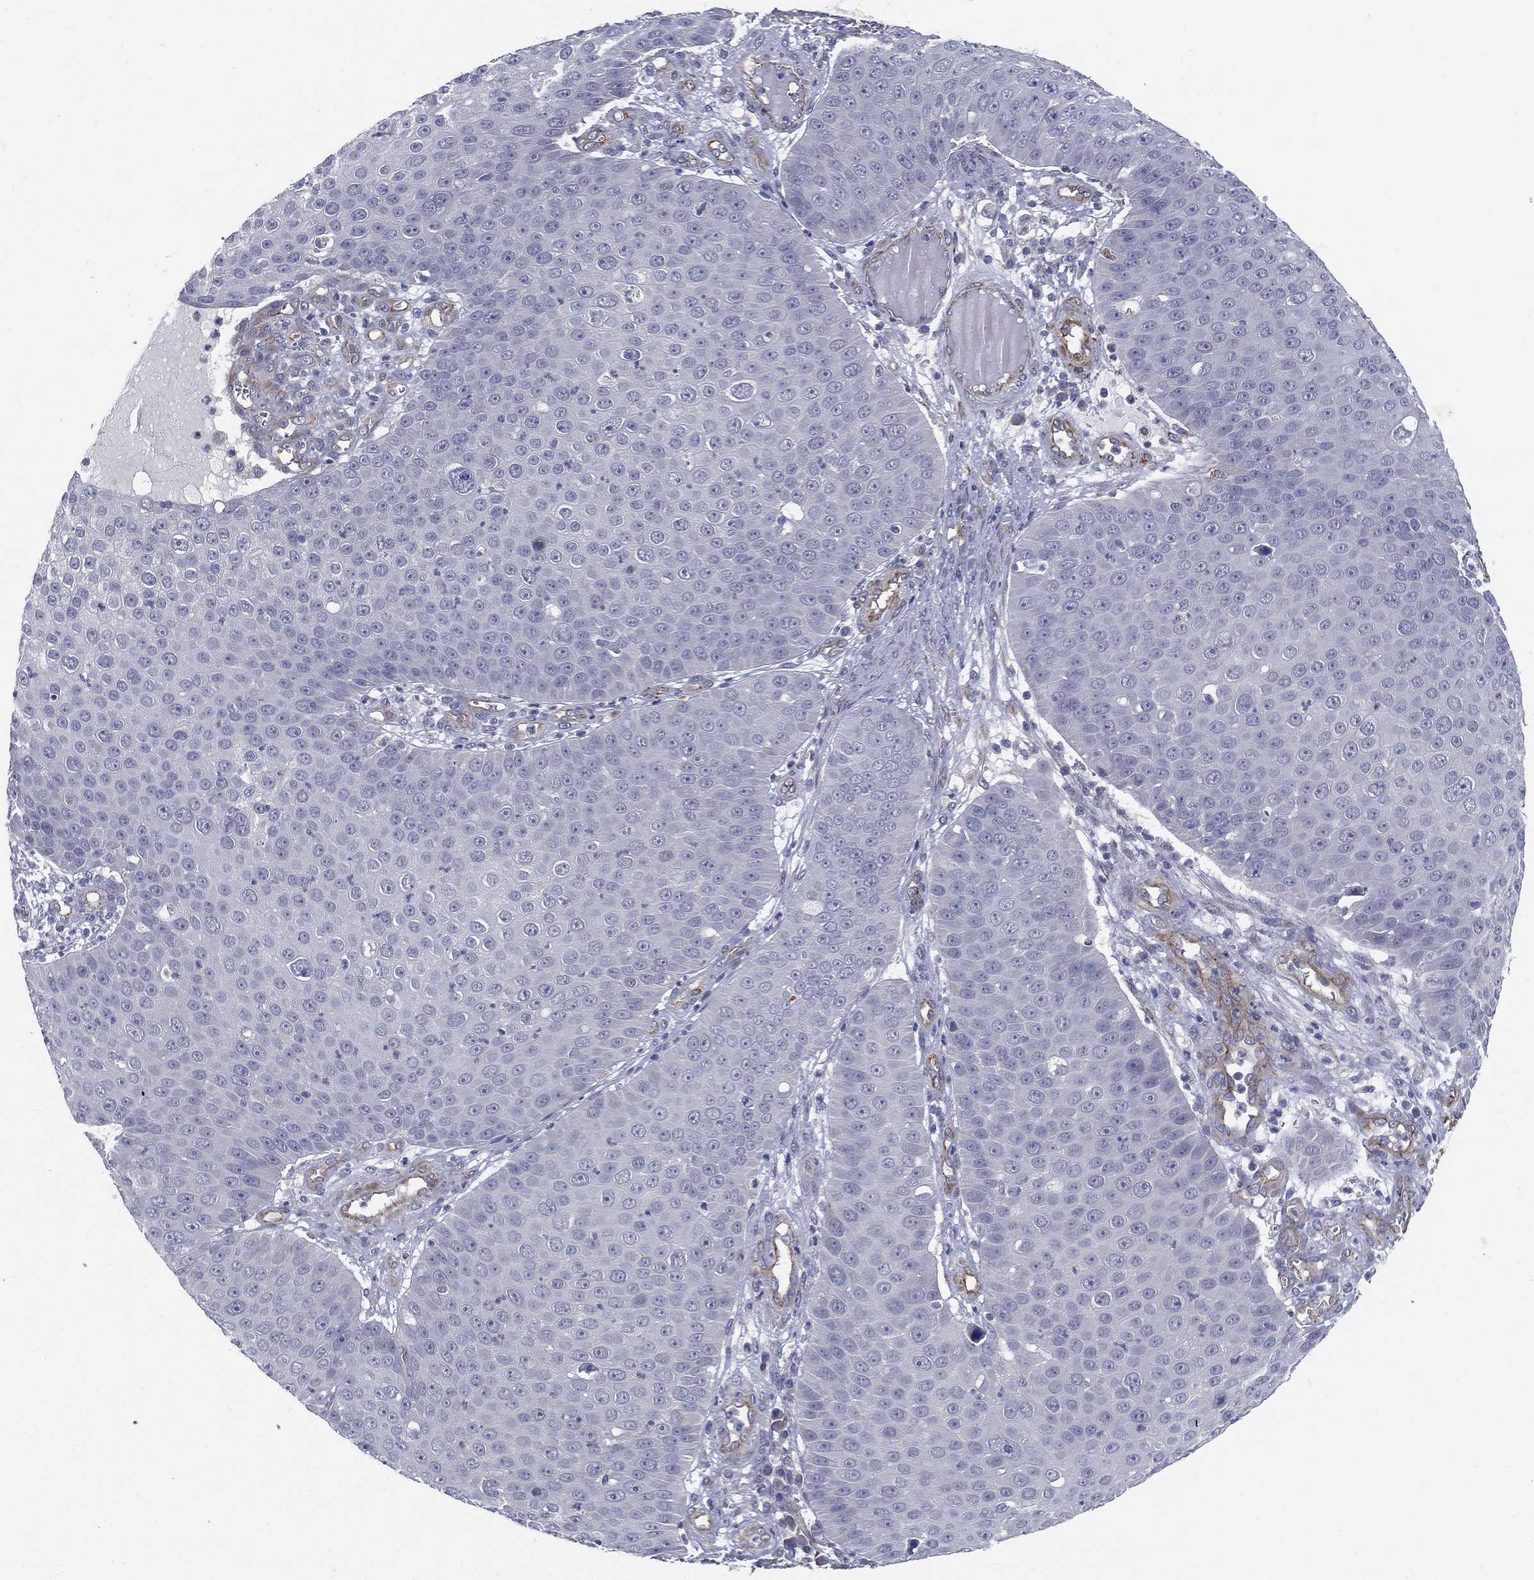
{"staining": {"intensity": "negative", "quantity": "none", "location": "none"}, "tissue": "skin cancer", "cell_type": "Tumor cells", "image_type": "cancer", "snomed": [{"axis": "morphology", "description": "Squamous cell carcinoma, NOS"}, {"axis": "topography", "description": "Skin"}], "caption": "This is an immunohistochemistry (IHC) micrograph of skin squamous cell carcinoma. There is no positivity in tumor cells.", "gene": "LRRC56", "patient": {"sex": "male", "age": 71}}